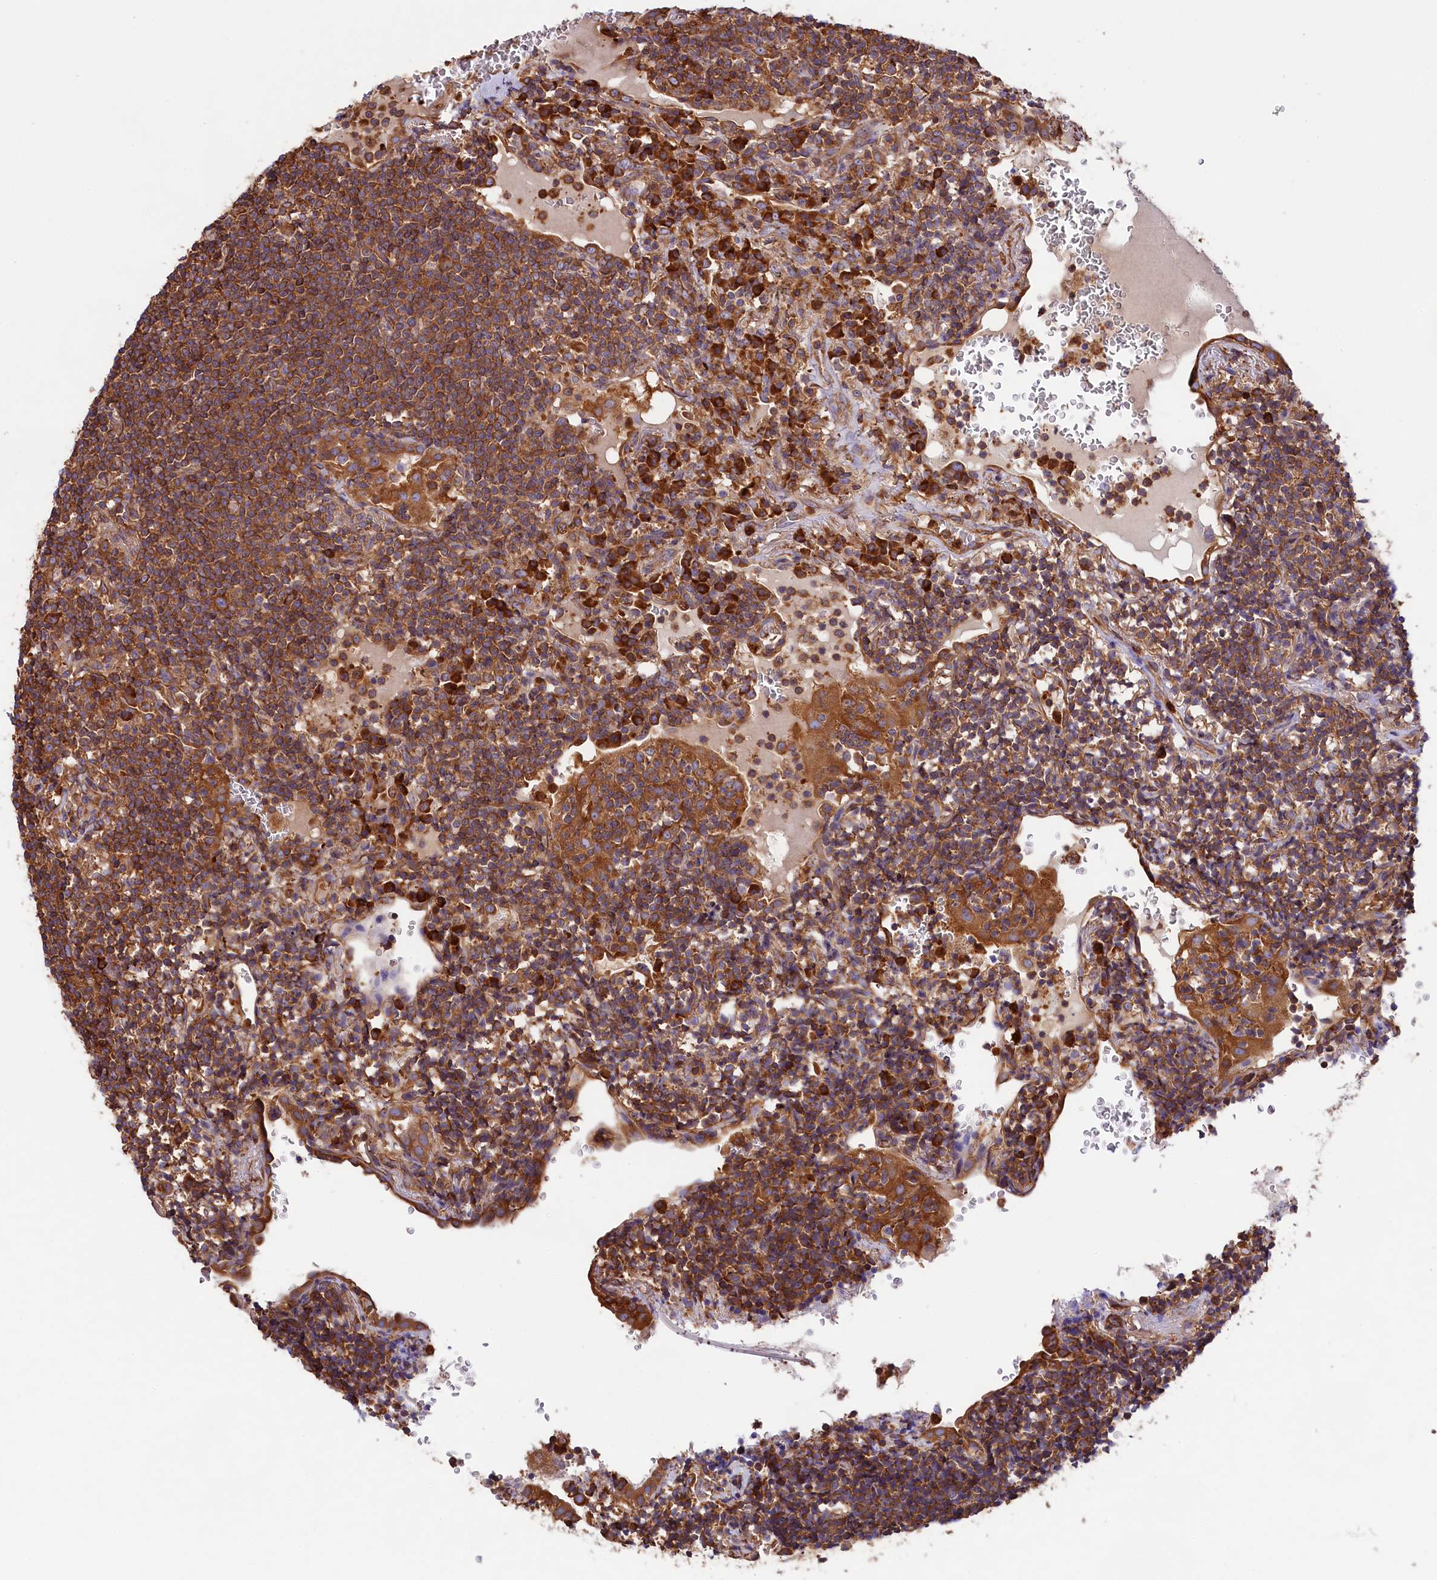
{"staining": {"intensity": "moderate", "quantity": ">75%", "location": "cytoplasmic/membranous"}, "tissue": "lymphoma", "cell_type": "Tumor cells", "image_type": "cancer", "snomed": [{"axis": "morphology", "description": "Malignant lymphoma, non-Hodgkin's type, Low grade"}, {"axis": "topography", "description": "Lung"}], "caption": "IHC (DAB (3,3'-diaminobenzidine)) staining of malignant lymphoma, non-Hodgkin's type (low-grade) shows moderate cytoplasmic/membranous protein staining in about >75% of tumor cells. (DAB (3,3'-diaminobenzidine) IHC with brightfield microscopy, high magnification).", "gene": "GYS1", "patient": {"sex": "female", "age": 71}}